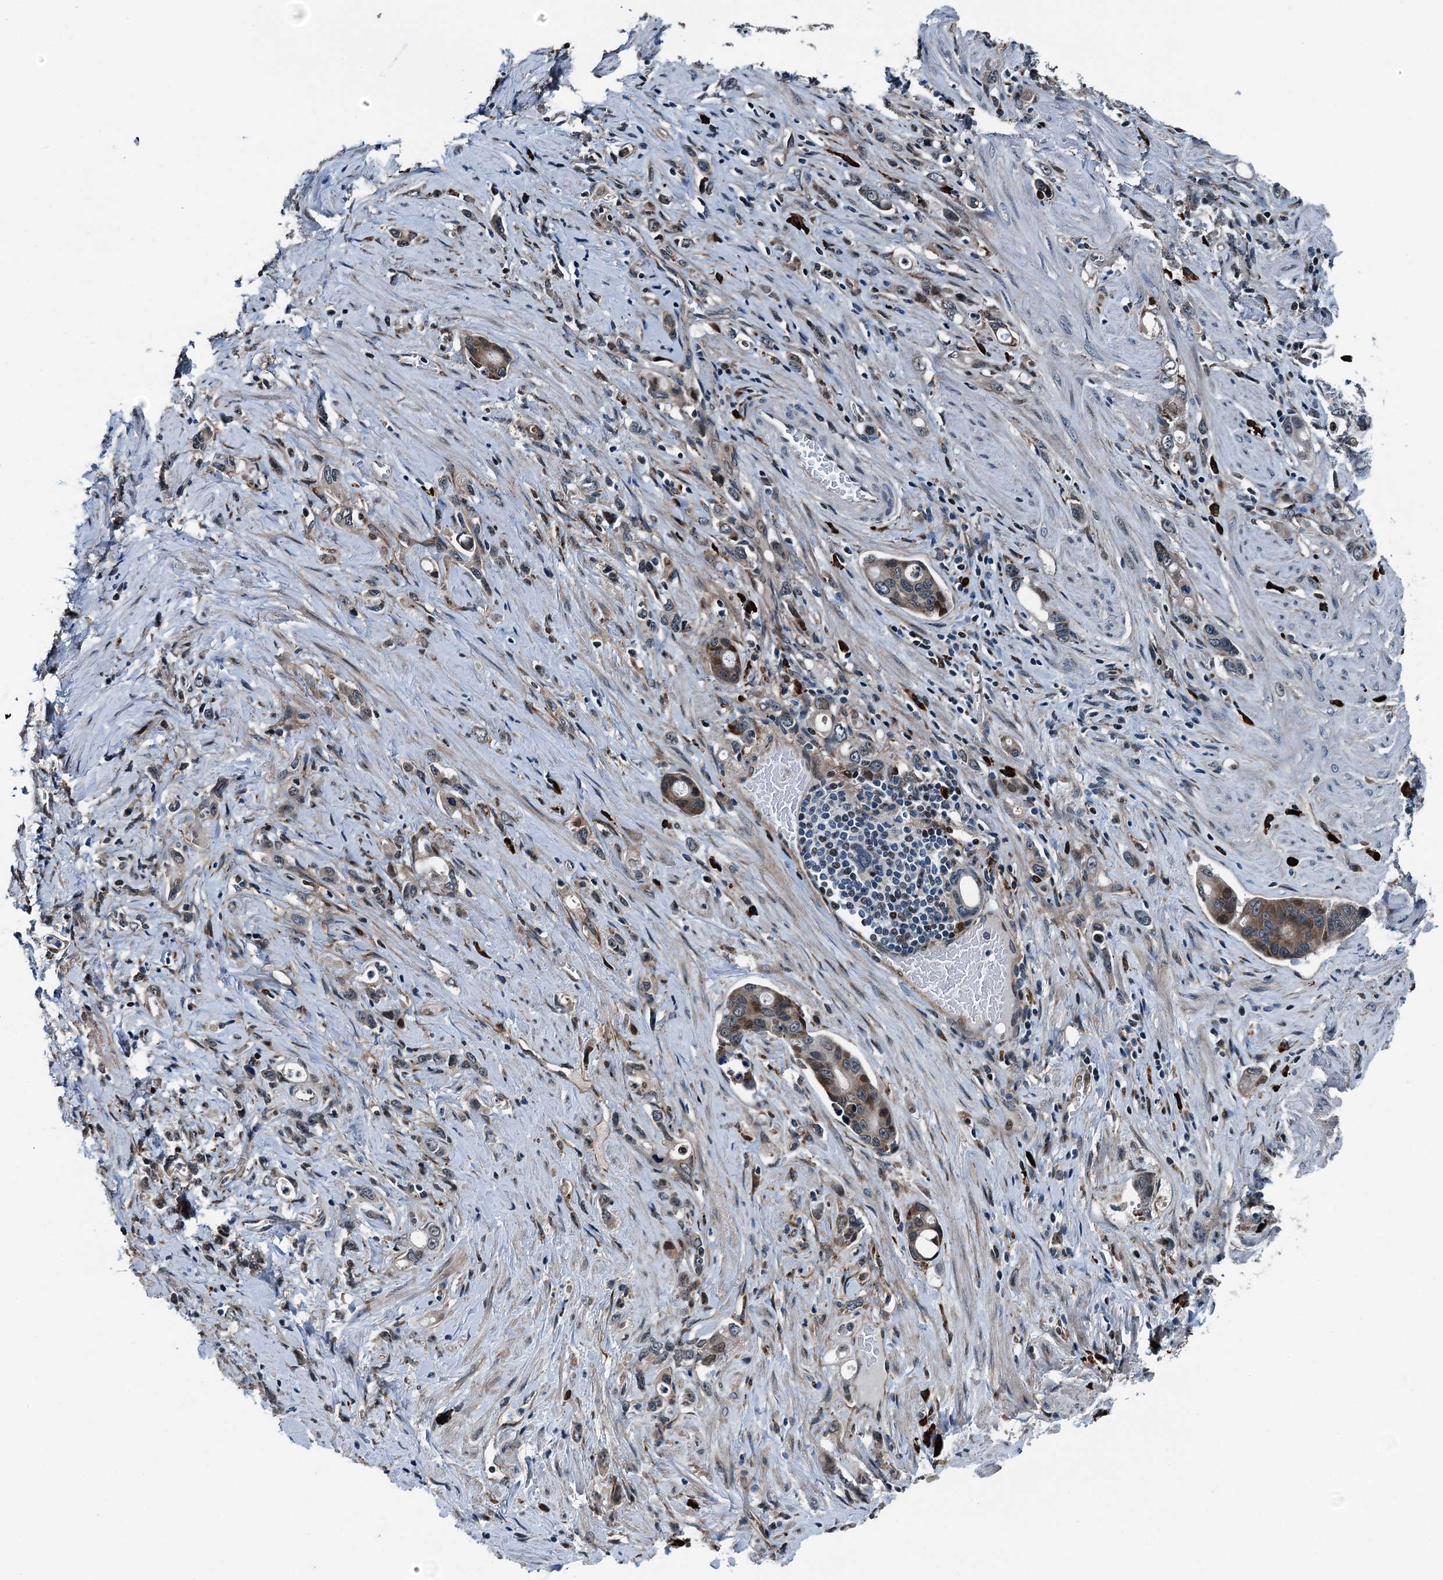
{"staining": {"intensity": "moderate", "quantity": ">75%", "location": "cytoplasmic/membranous,nuclear"}, "tissue": "stomach cancer", "cell_type": "Tumor cells", "image_type": "cancer", "snomed": [{"axis": "morphology", "description": "Adenocarcinoma, NOS"}, {"axis": "topography", "description": "Stomach, lower"}], "caption": "Stomach adenocarcinoma stained with a brown dye reveals moderate cytoplasmic/membranous and nuclear positive expression in about >75% of tumor cells.", "gene": "TAMALIN", "patient": {"sex": "female", "age": 43}}